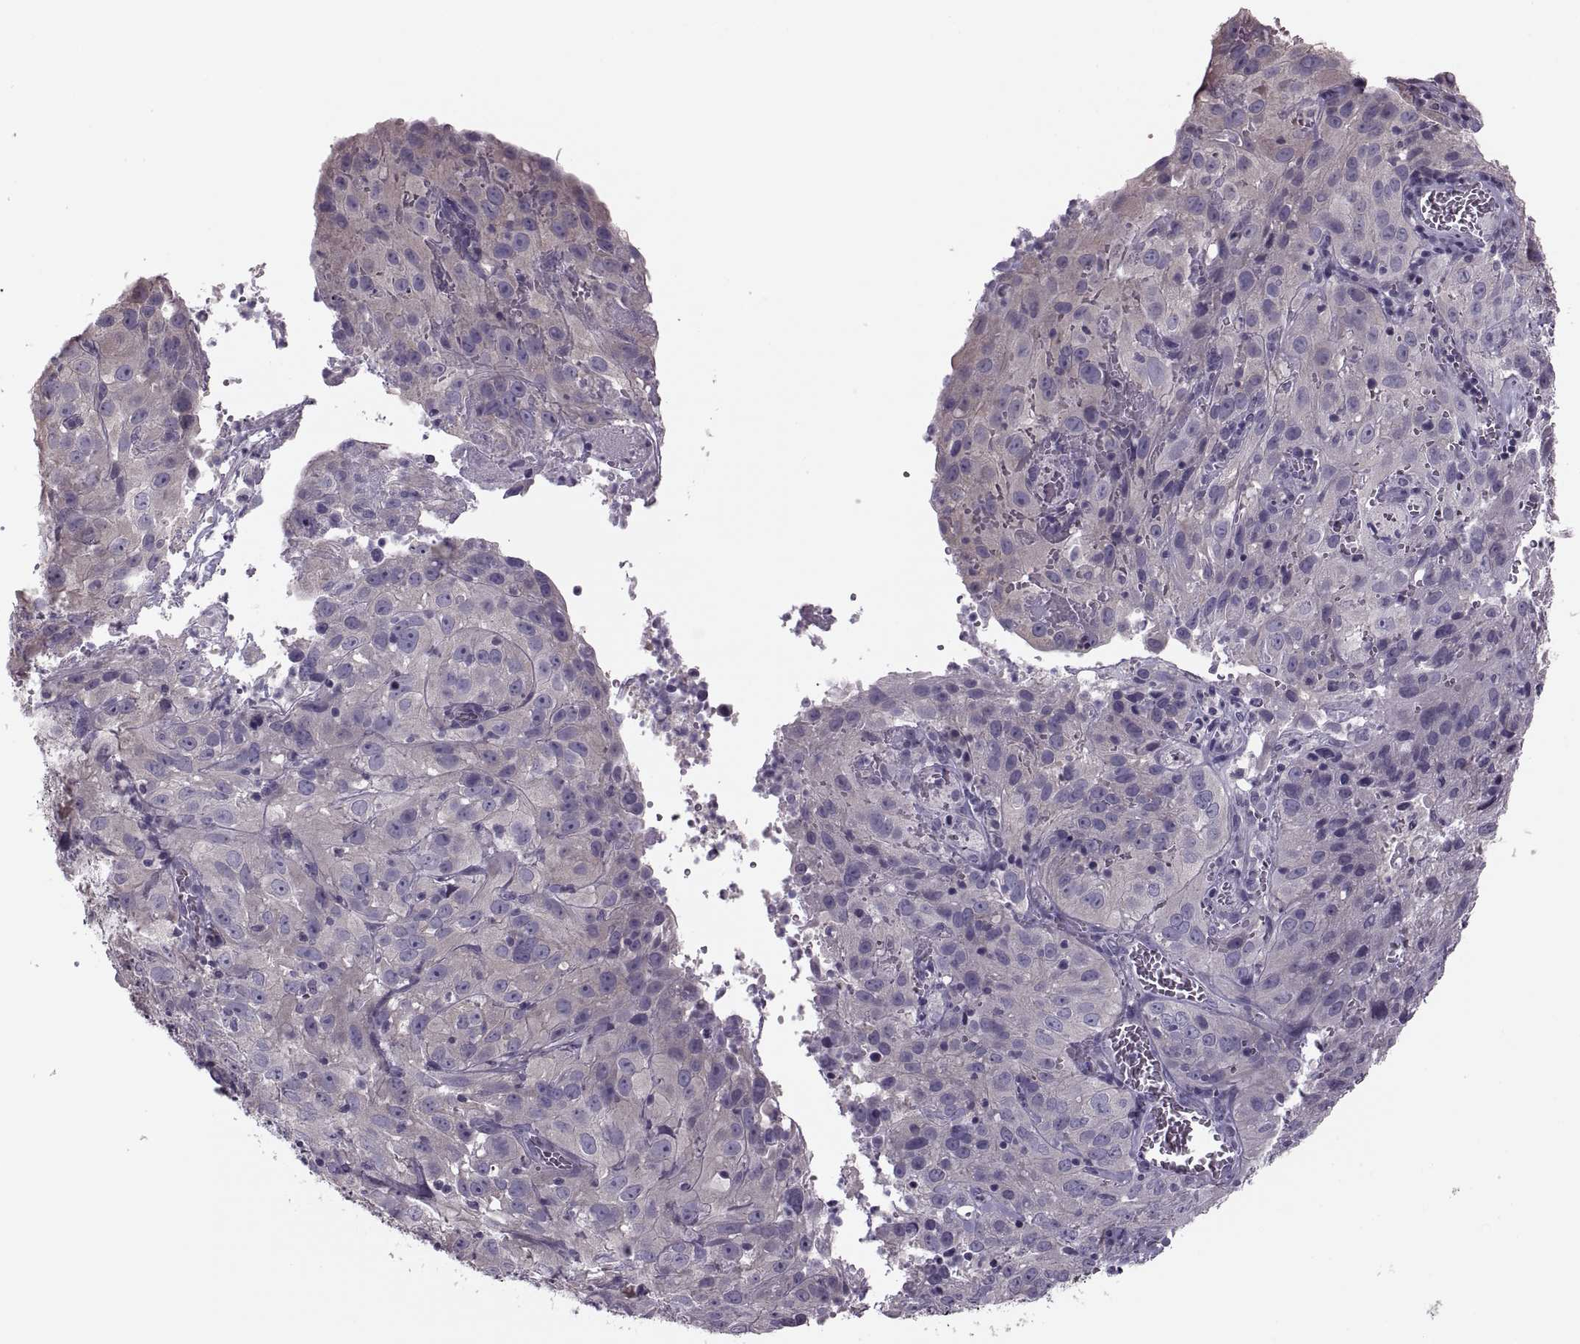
{"staining": {"intensity": "negative", "quantity": "none", "location": "none"}, "tissue": "cervical cancer", "cell_type": "Tumor cells", "image_type": "cancer", "snomed": [{"axis": "morphology", "description": "Squamous cell carcinoma, NOS"}, {"axis": "topography", "description": "Cervix"}], "caption": "Tumor cells show no significant protein expression in cervical squamous cell carcinoma. (IHC, brightfield microscopy, high magnification).", "gene": "PRSS54", "patient": {"sex": "female", "age": 32}}